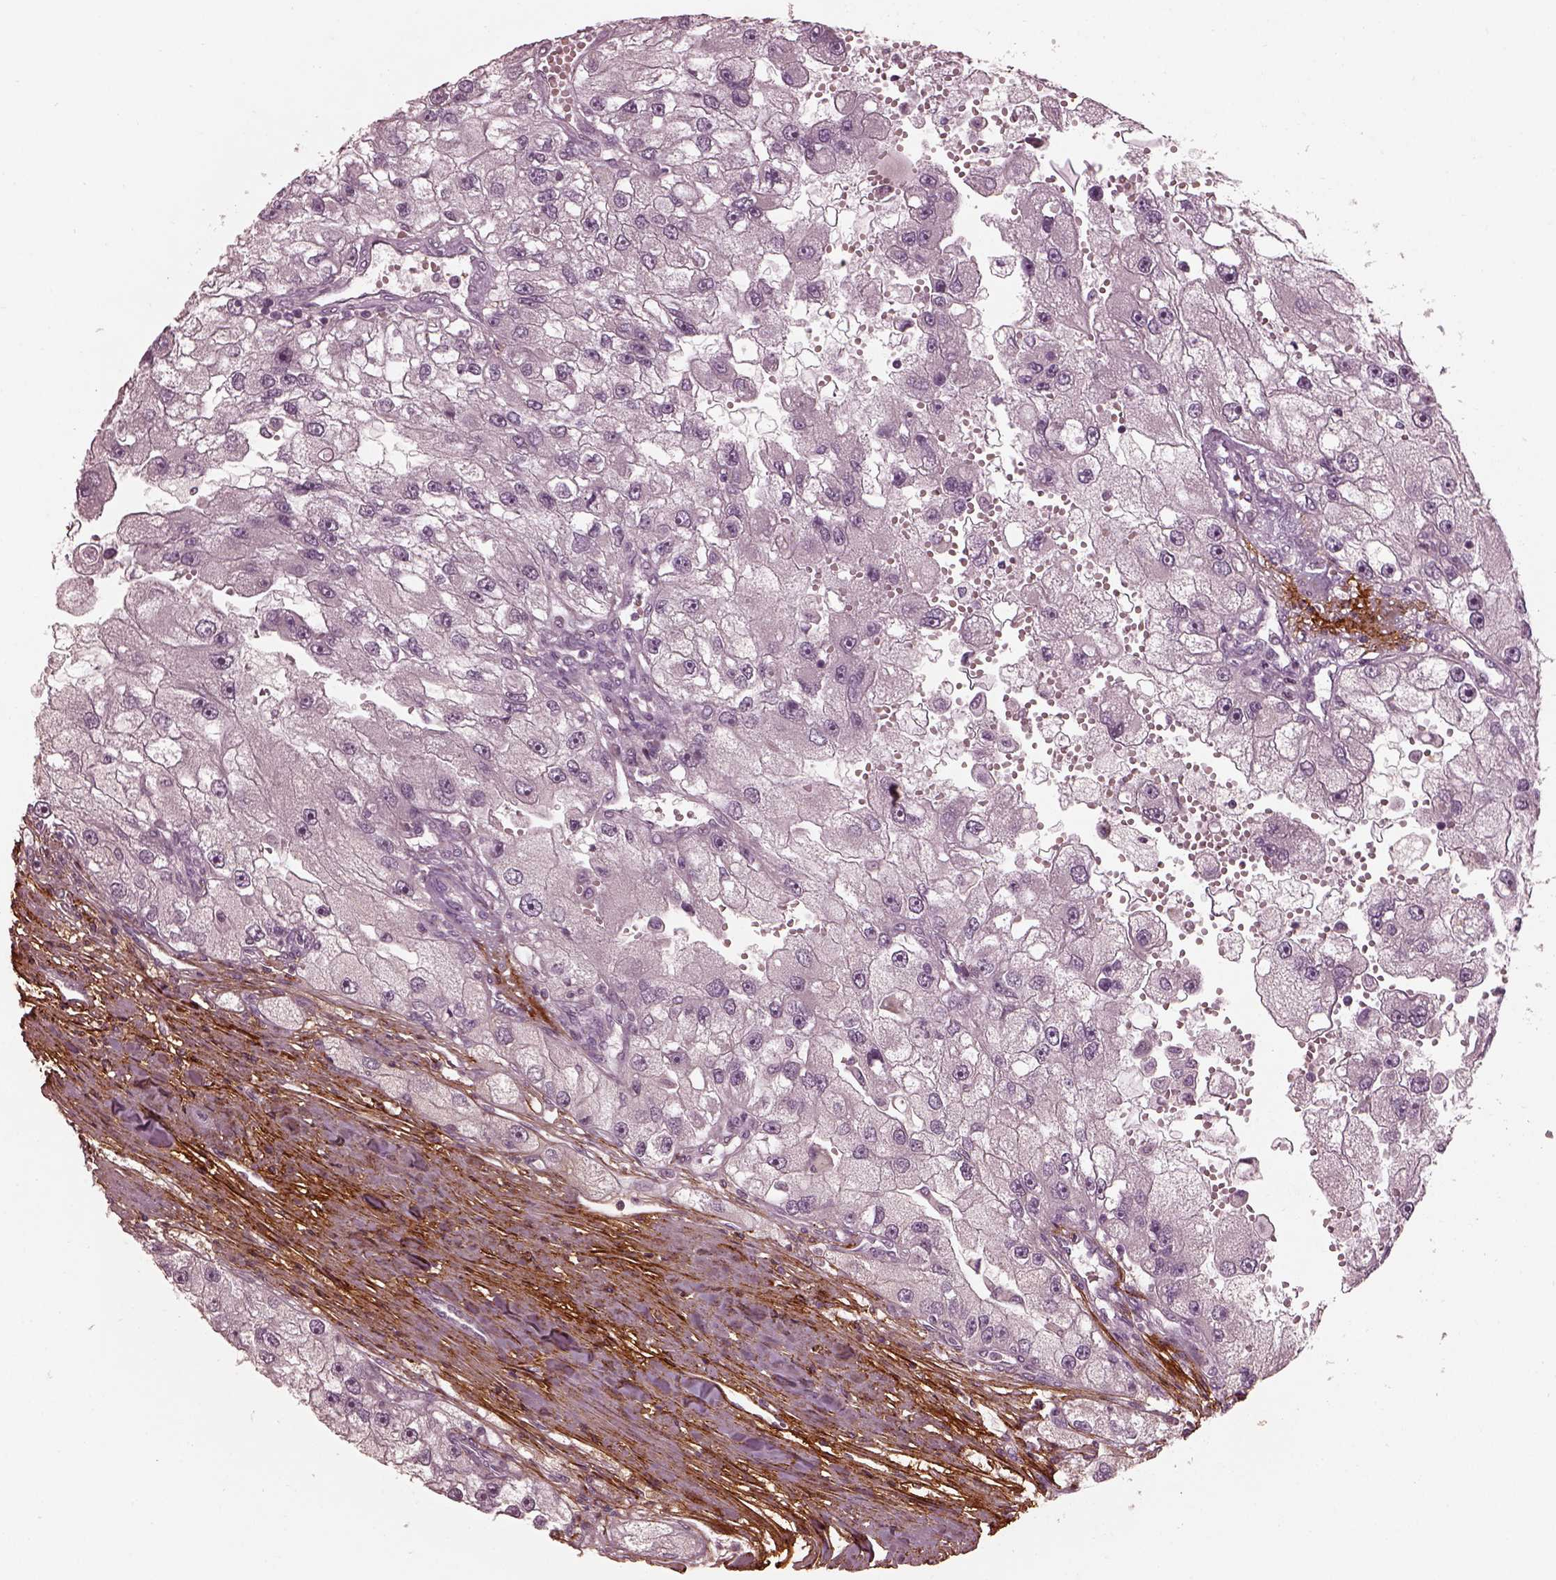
{"staining": {"intensity": "negative", "quantity": "none", "location": "none"}, "tissue": "renal cancer", "cell_type": "Tumor cells", "image_type": "cancer", "snomed": [{"axis": "morphology", "description": "Adenocarcinoma, NOS"}, {"axis": "topography", "description": "Kidney"}], "caption": "Immunohistochemistry (IHC) photomicrograph of renal cancer stained for a protein (brown), which exhibits no expression in tumor cells.", "gene": "EFEMP1", "patient": {"sex": "male", "age": 63}}